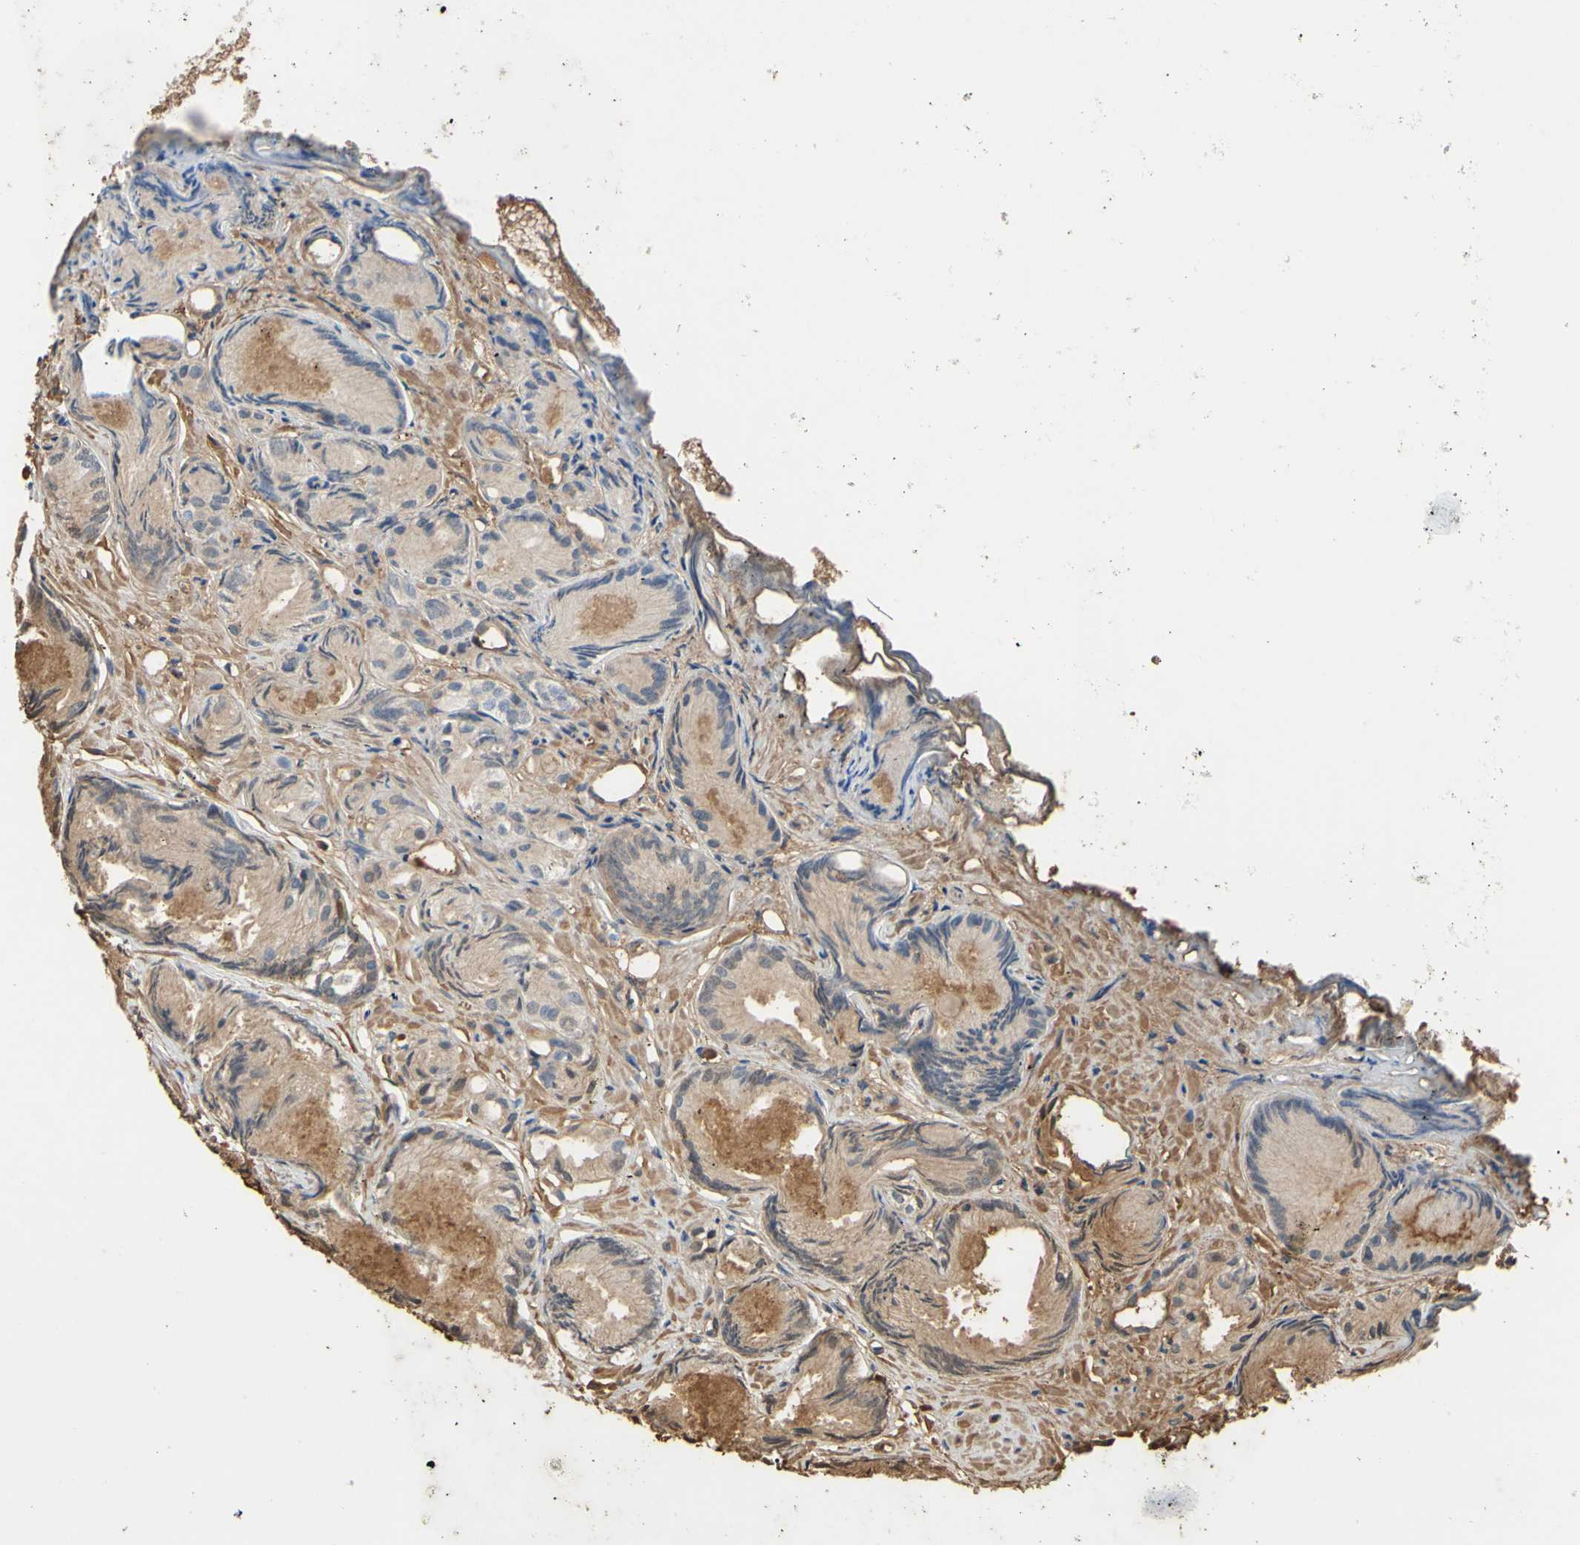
{"staining": {"intensity": "weak", "quantity": "25%-75%", "location": "cytoplasmic/membranous"}, "tissue": "prostate cancer", "cell_type": "Tumor cells", "image_type": "cancer", "snomed": [{"axis": "morphology", "description": "Adenocarcinoma, Low grade"}, {"axis": "topography", "description": "Prostate"}], "caption": "Weak cytoplasmic/membranous positivity for a protein is present in approximately 25%-75% of tumor cells of prostate cancer using immunohistochemistry.", "gene": "PTGDS", "patient": {"sex": "male", "age": 72}}